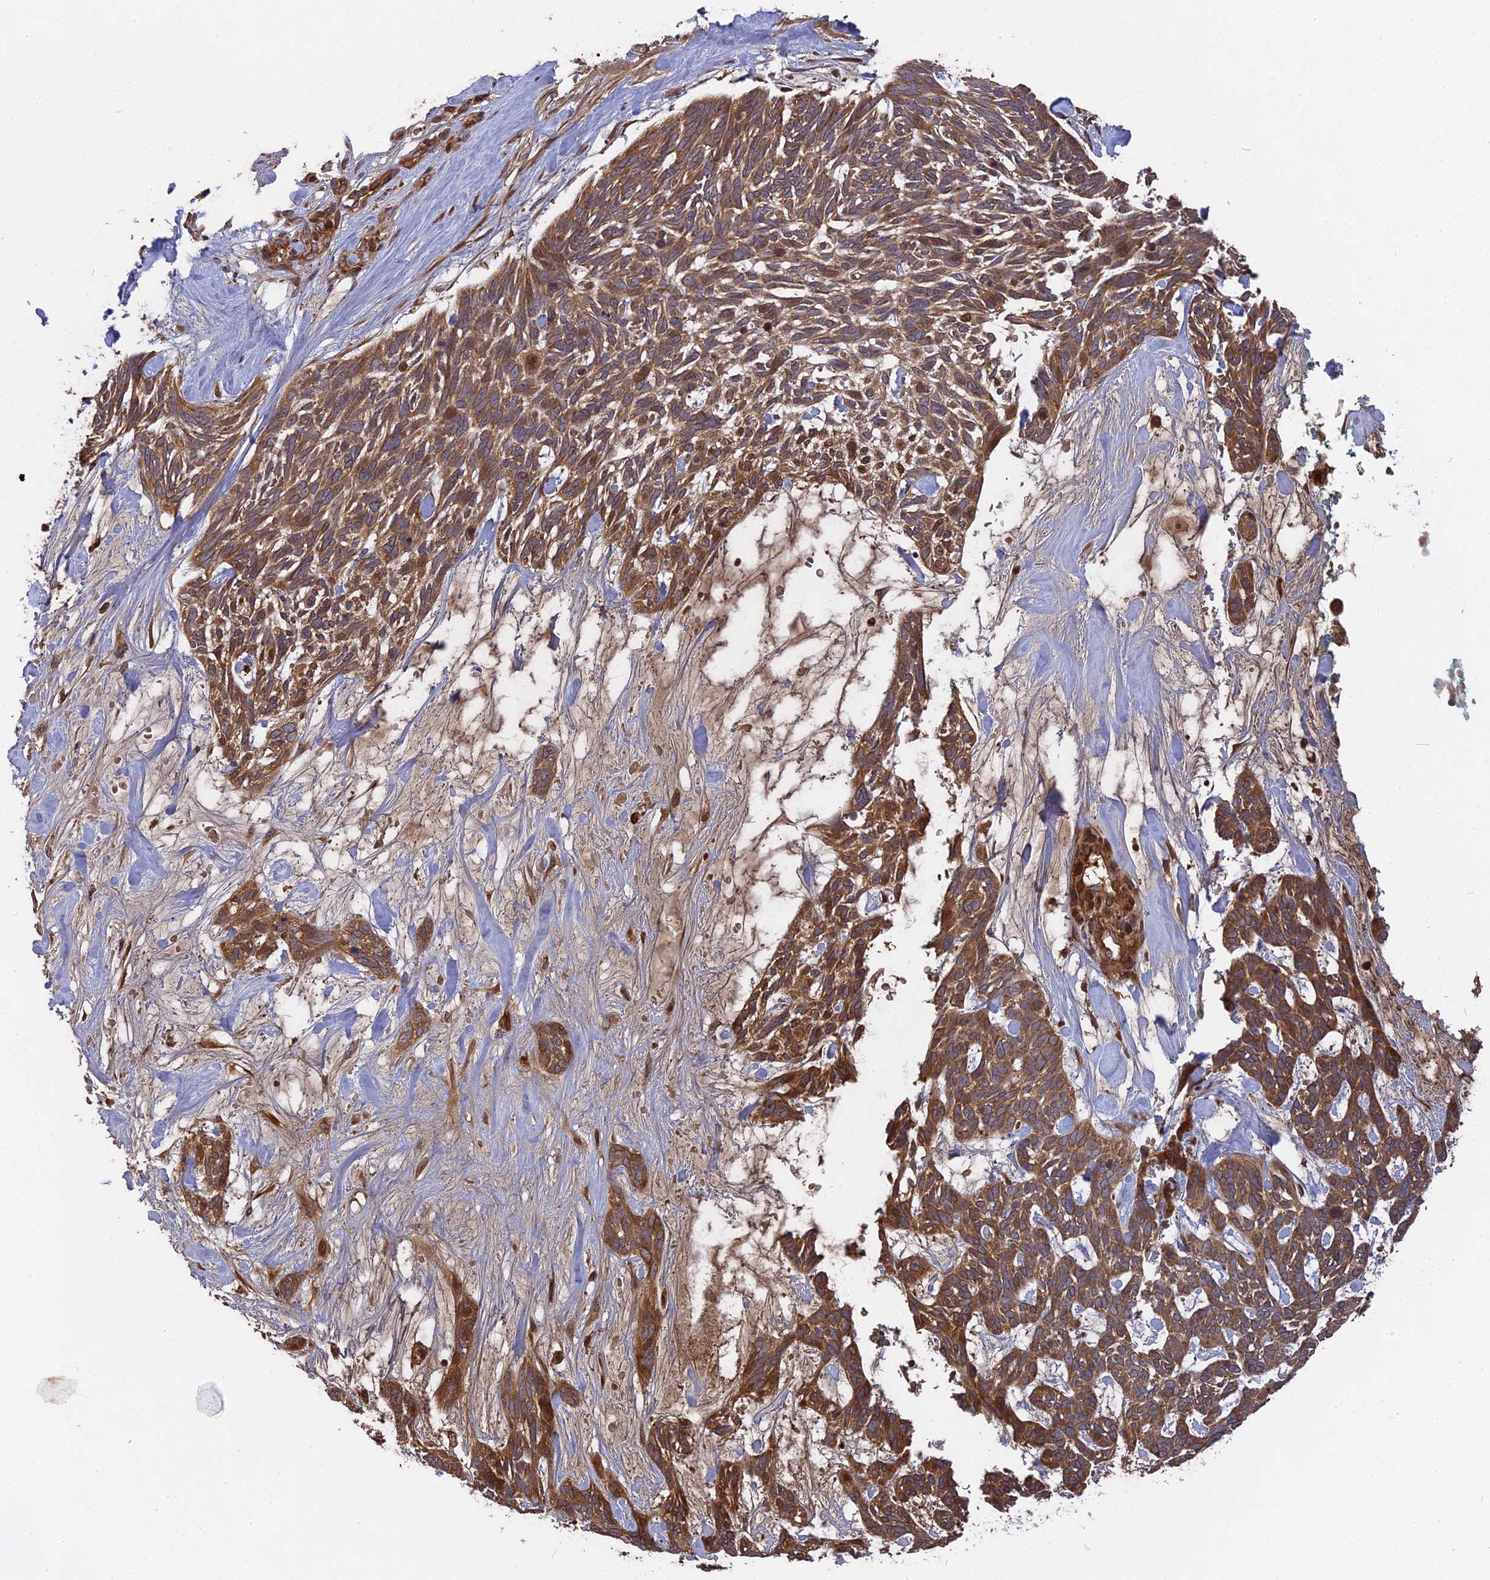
{"staining": {"intensity": "moderate", "quantity": "25%-75%", "location": "cytoplasmic/membranous,nuclear"}, "tissue": "skin cancer", "cell_type": "Tumor cells", "image_type": "cancer", "snomed": [{"axis": "morphology", "description": "Basal cell carcinoma"}, {"axis": "topography", "description": "Skin"}], "caption": "Brown immunohistochemical staining in human skin cancer demonstrates moderate cytoplasmic/membranous and nuclear positivity in approximately 25%-75% of tumor cells.", "gene": "TMUB2", "patient": {"sex": "male", "age": 88}}